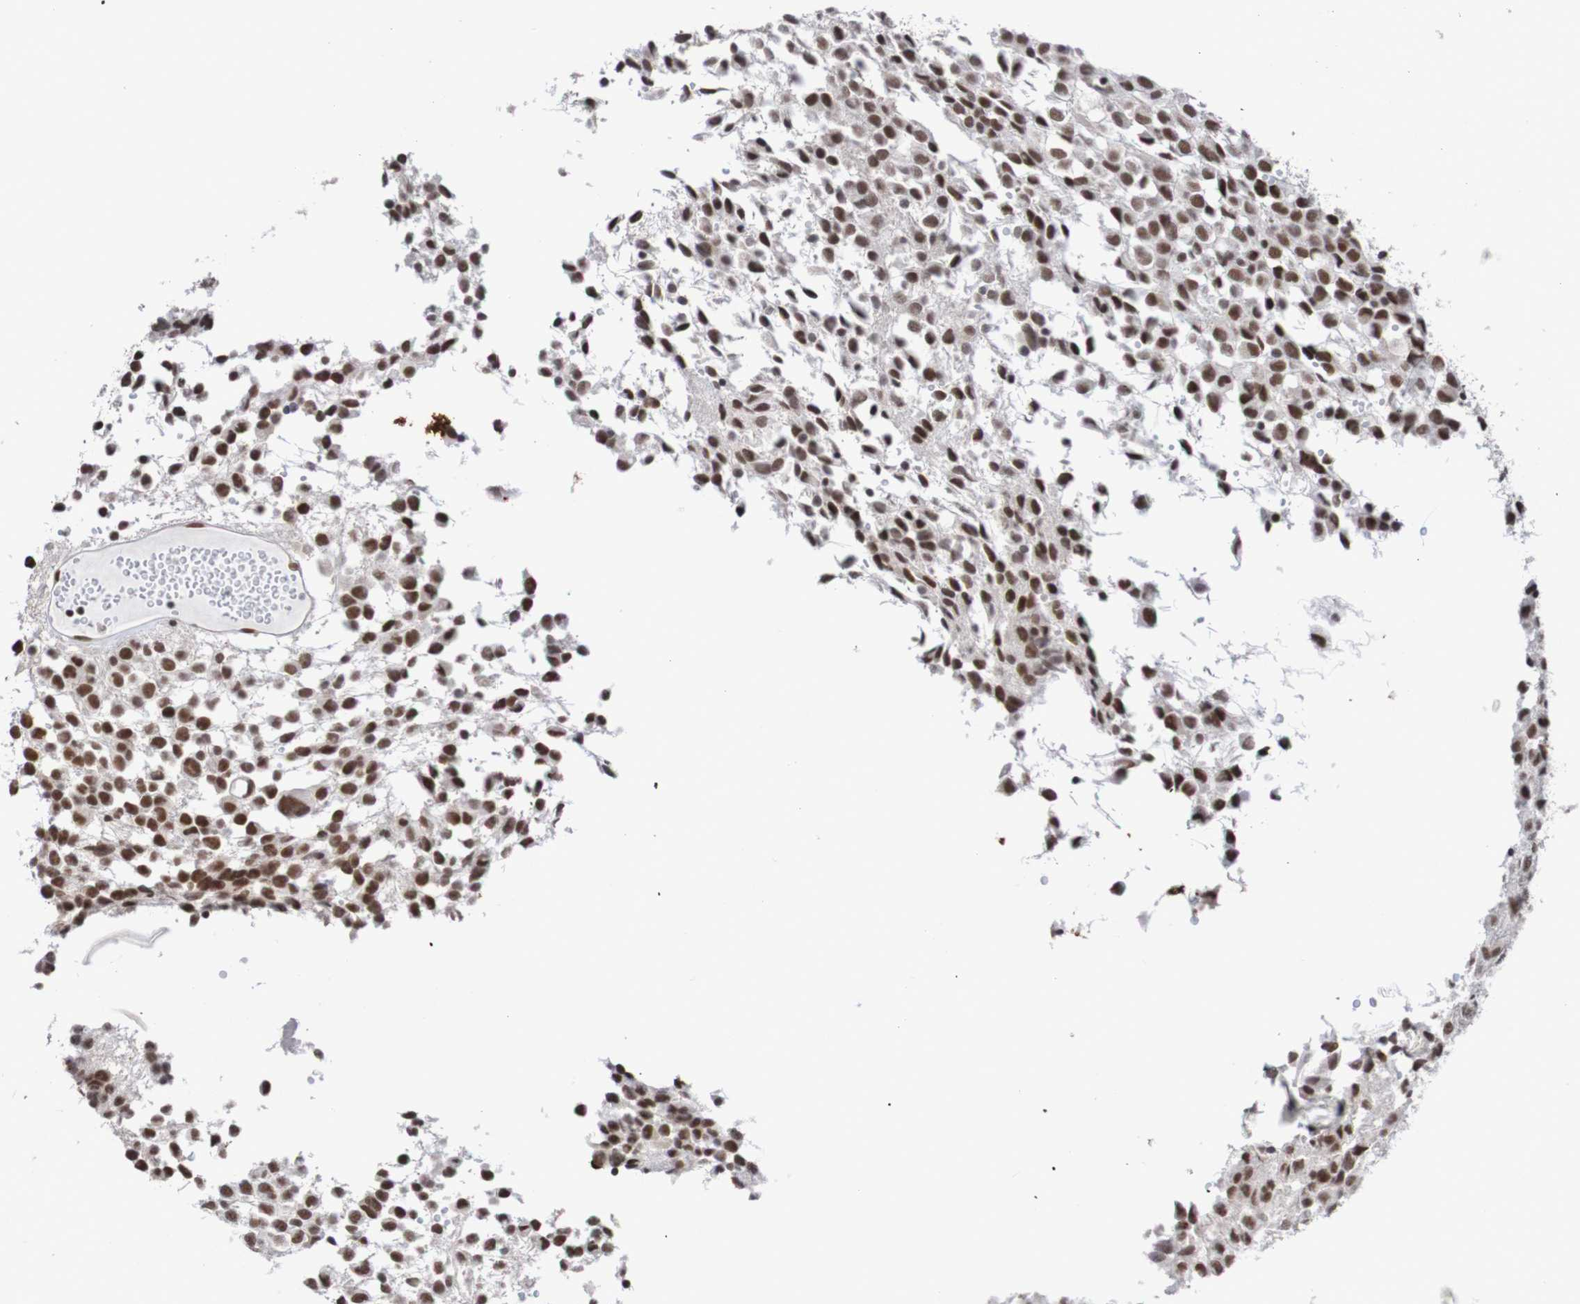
{"staining": {"intensity": "moderate", "quantity": ">75%", "location": "nuclear"}, "tissue": "glioma", "cell_type": "Tumor cells", "image_type": "cancer", "snomed": [{"axis": "morphology", "description": "Glioma, malignant, High grade"}, {"axis": "topography", "description": "Brain"}], "caption": "Glioma was stained to show a protein in brown. There is medium levels of moderate nuclear positivity in about >75% of tumor cells.", "gene": "CDC5L", "patient": {"sex": "male", "age": 32}}